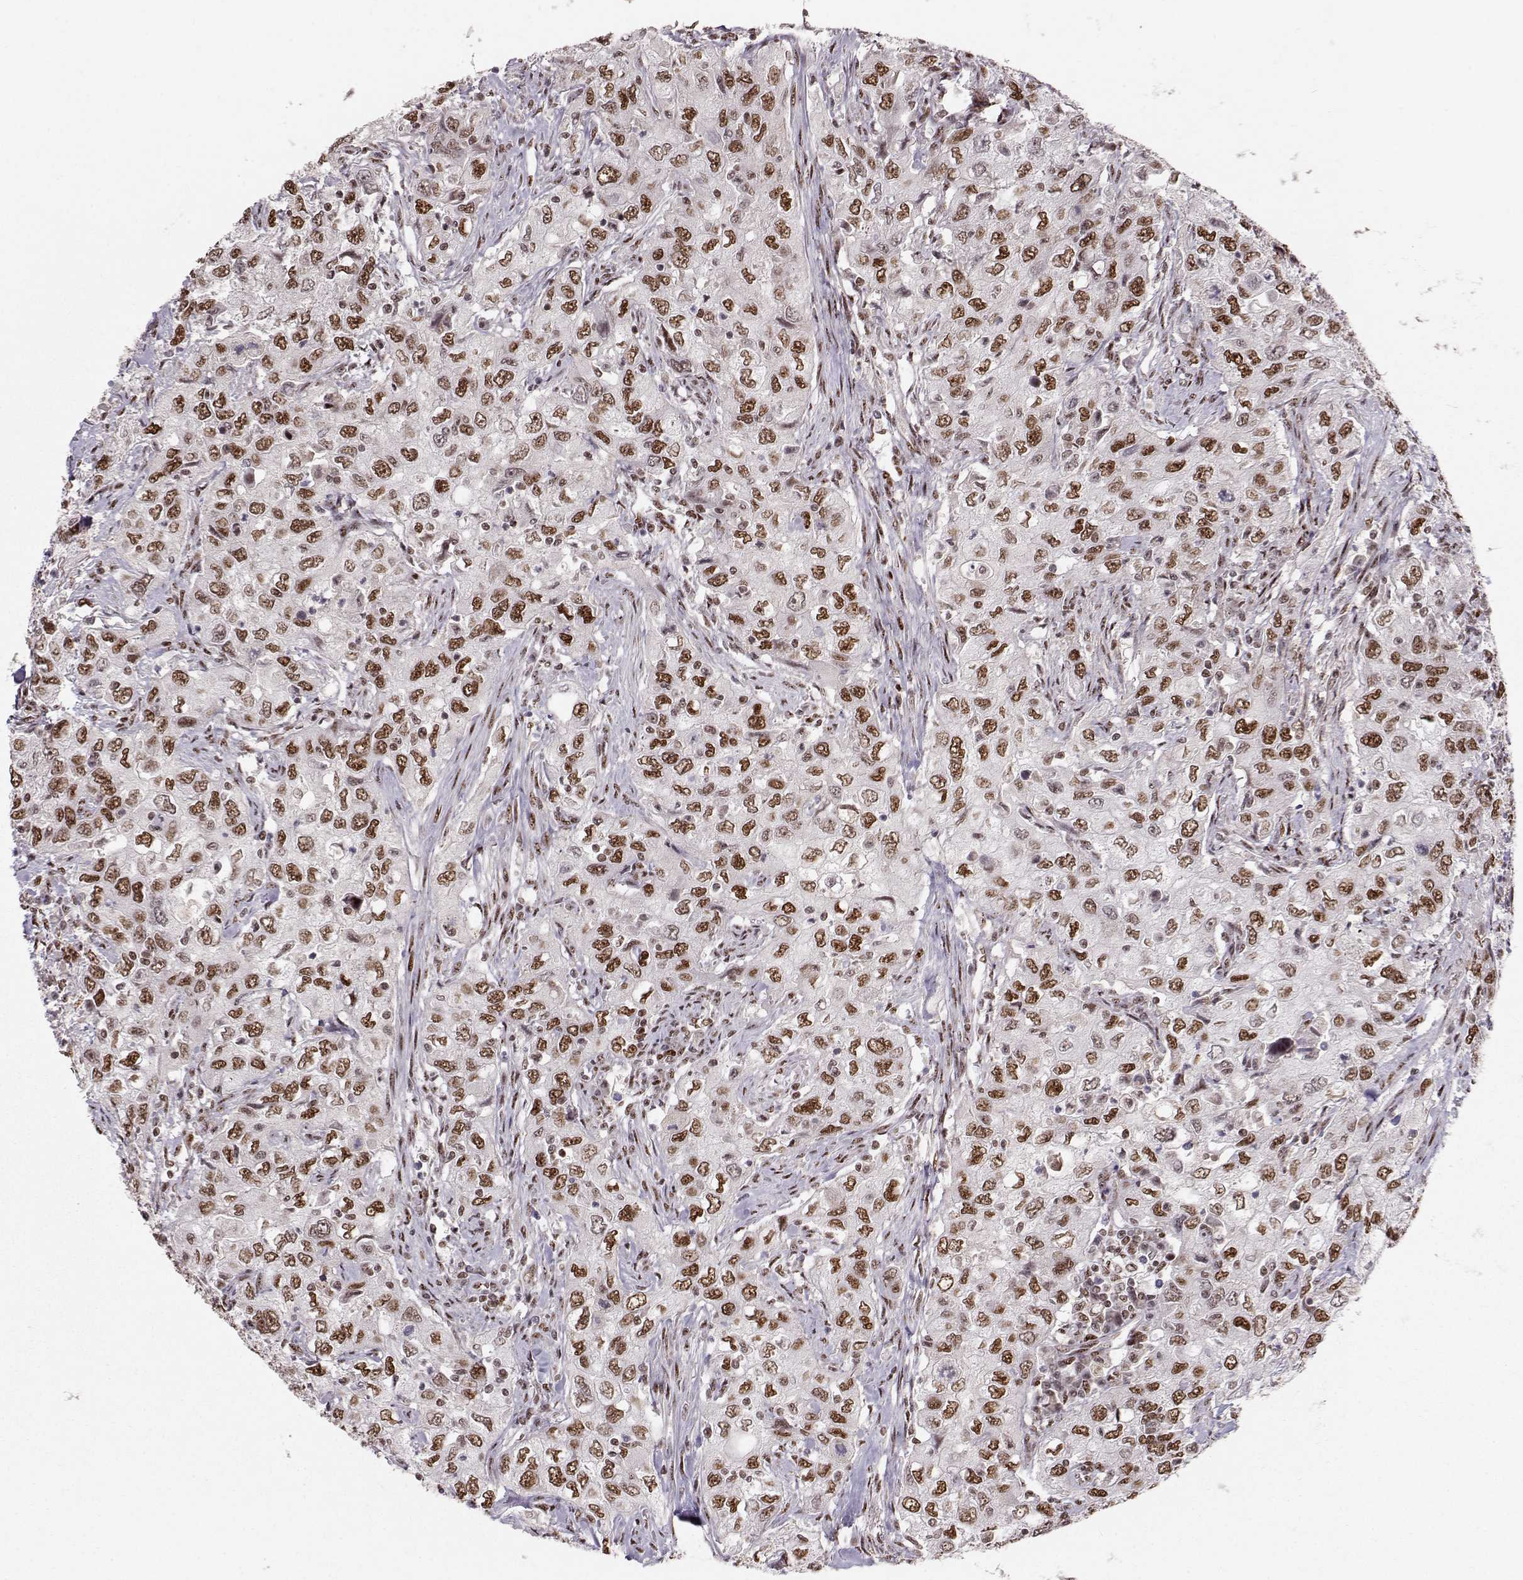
{"staining": {"intensity": "strong", "quantity": "25%-75%", "location": "nuclear"}, "tissue": "urothelial cancer", "cell_type": "Tumor cells", "image_type": "cancer", "snomed": [{"axis": "morphology", "description": "Urothelial carcinoma, High grade"}, {"axis": "topography", "description": "Urinary bladder"}], "caption": "IHC (DAB (3,3'-diaminobenzidine)) staining of human urothelial cancer shows strong nuclear protein expression in about 25%-75% of tumor cells.", "gene": "SNAPC2", "patient": {"sex": "male", "age": 76}}